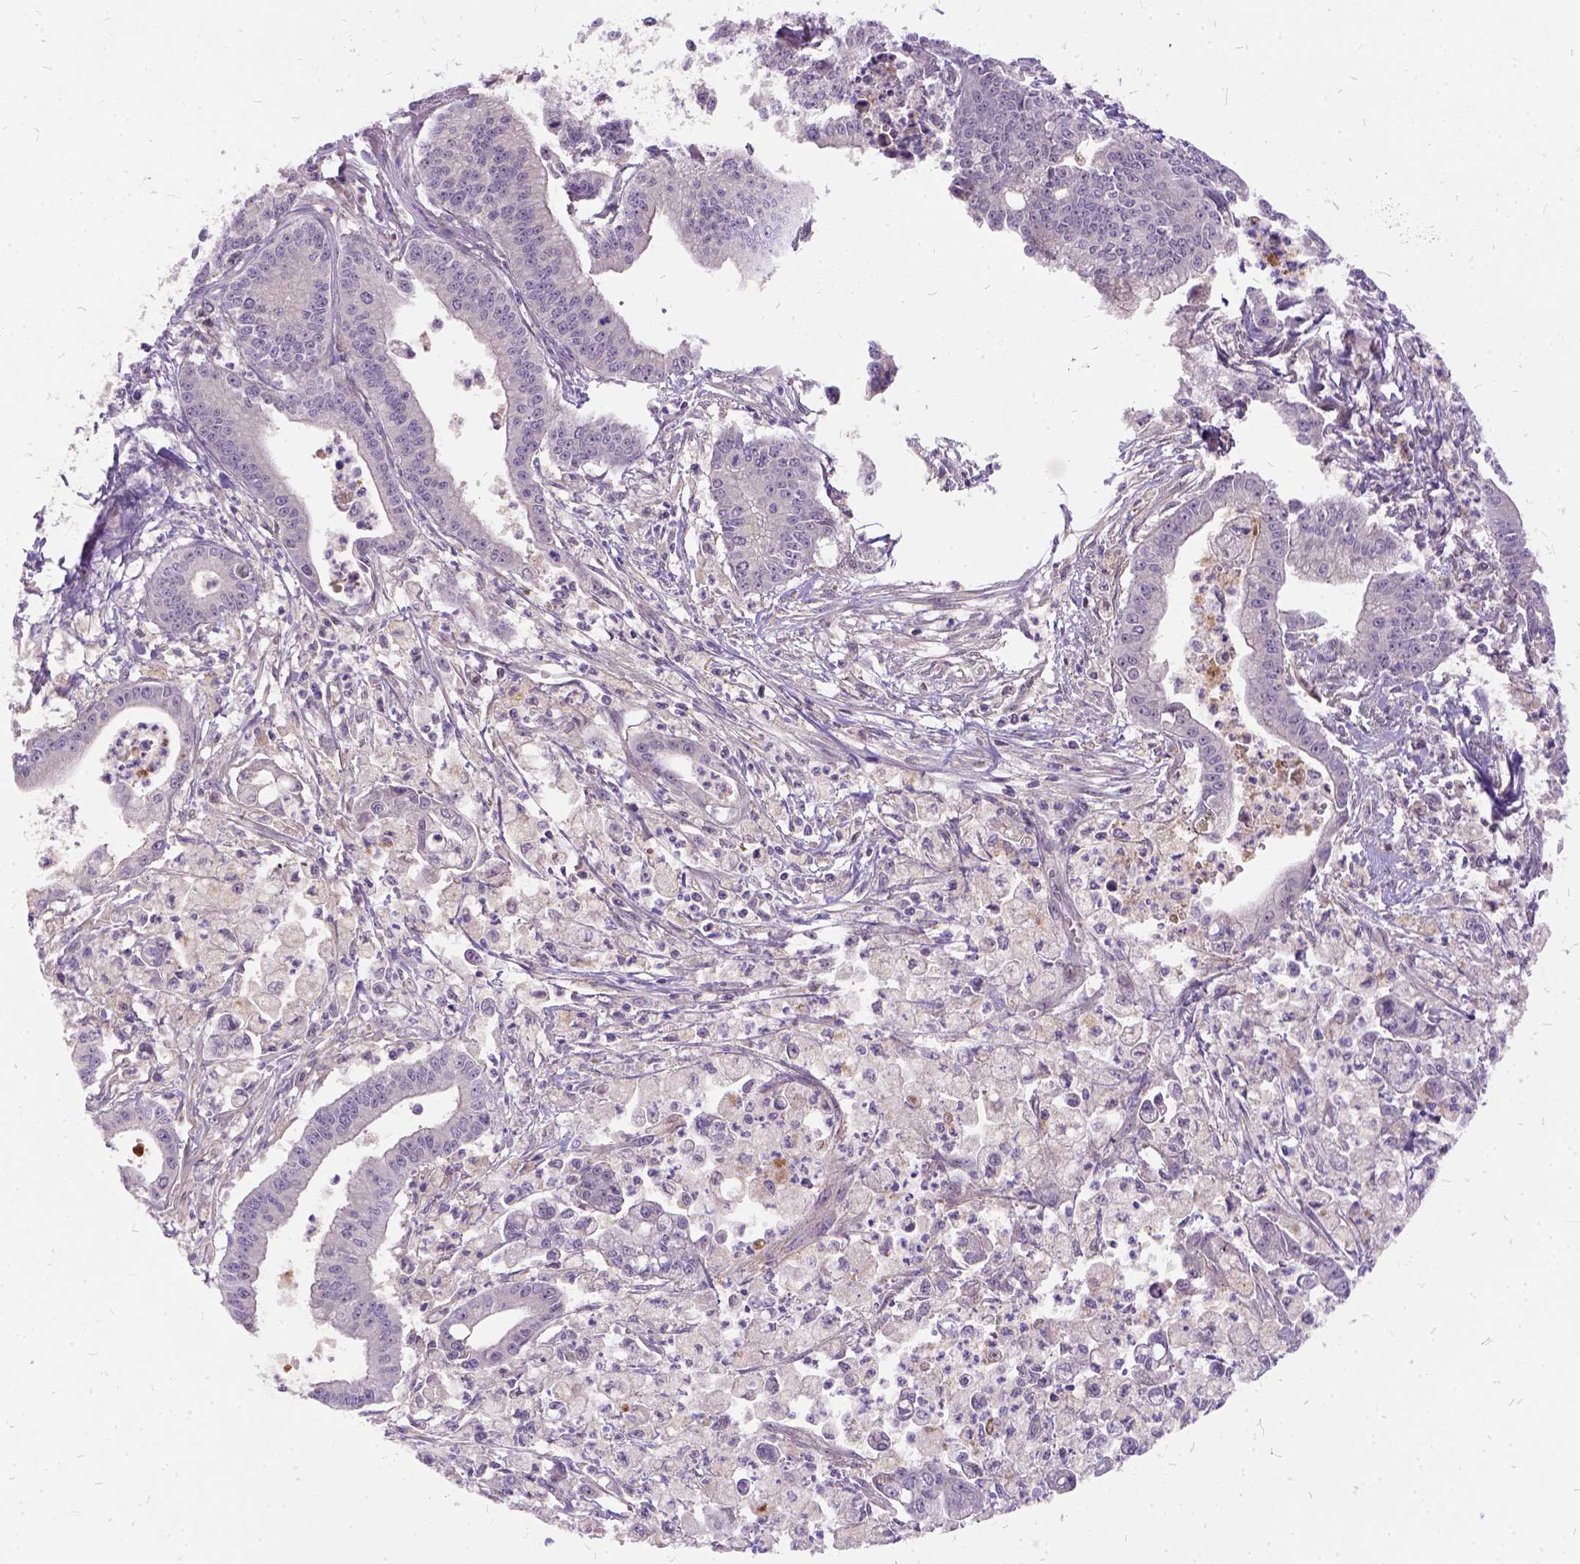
{"staining": {"intensity": "negative", "quantity": "none", "location": "none"}, "tissue": "pancreatic cancer", "cell_type": "Tumor cells", "image_type": "cancer", "snomed": [{"axis": "morphology", "description": "Adenocarcinoma, NOS"}, {"axis": "topography", "description": "Pancreas"}], "caption": "Immunohistochemistry (IHC) image of neoplastic tissue: human pancreatic cancer (adenocarcinoma) stained with DAB reveals no significant protein staining in tumor cells.", "gene": "ILRUN", "patient": {"sex": "female", "age": 65}}